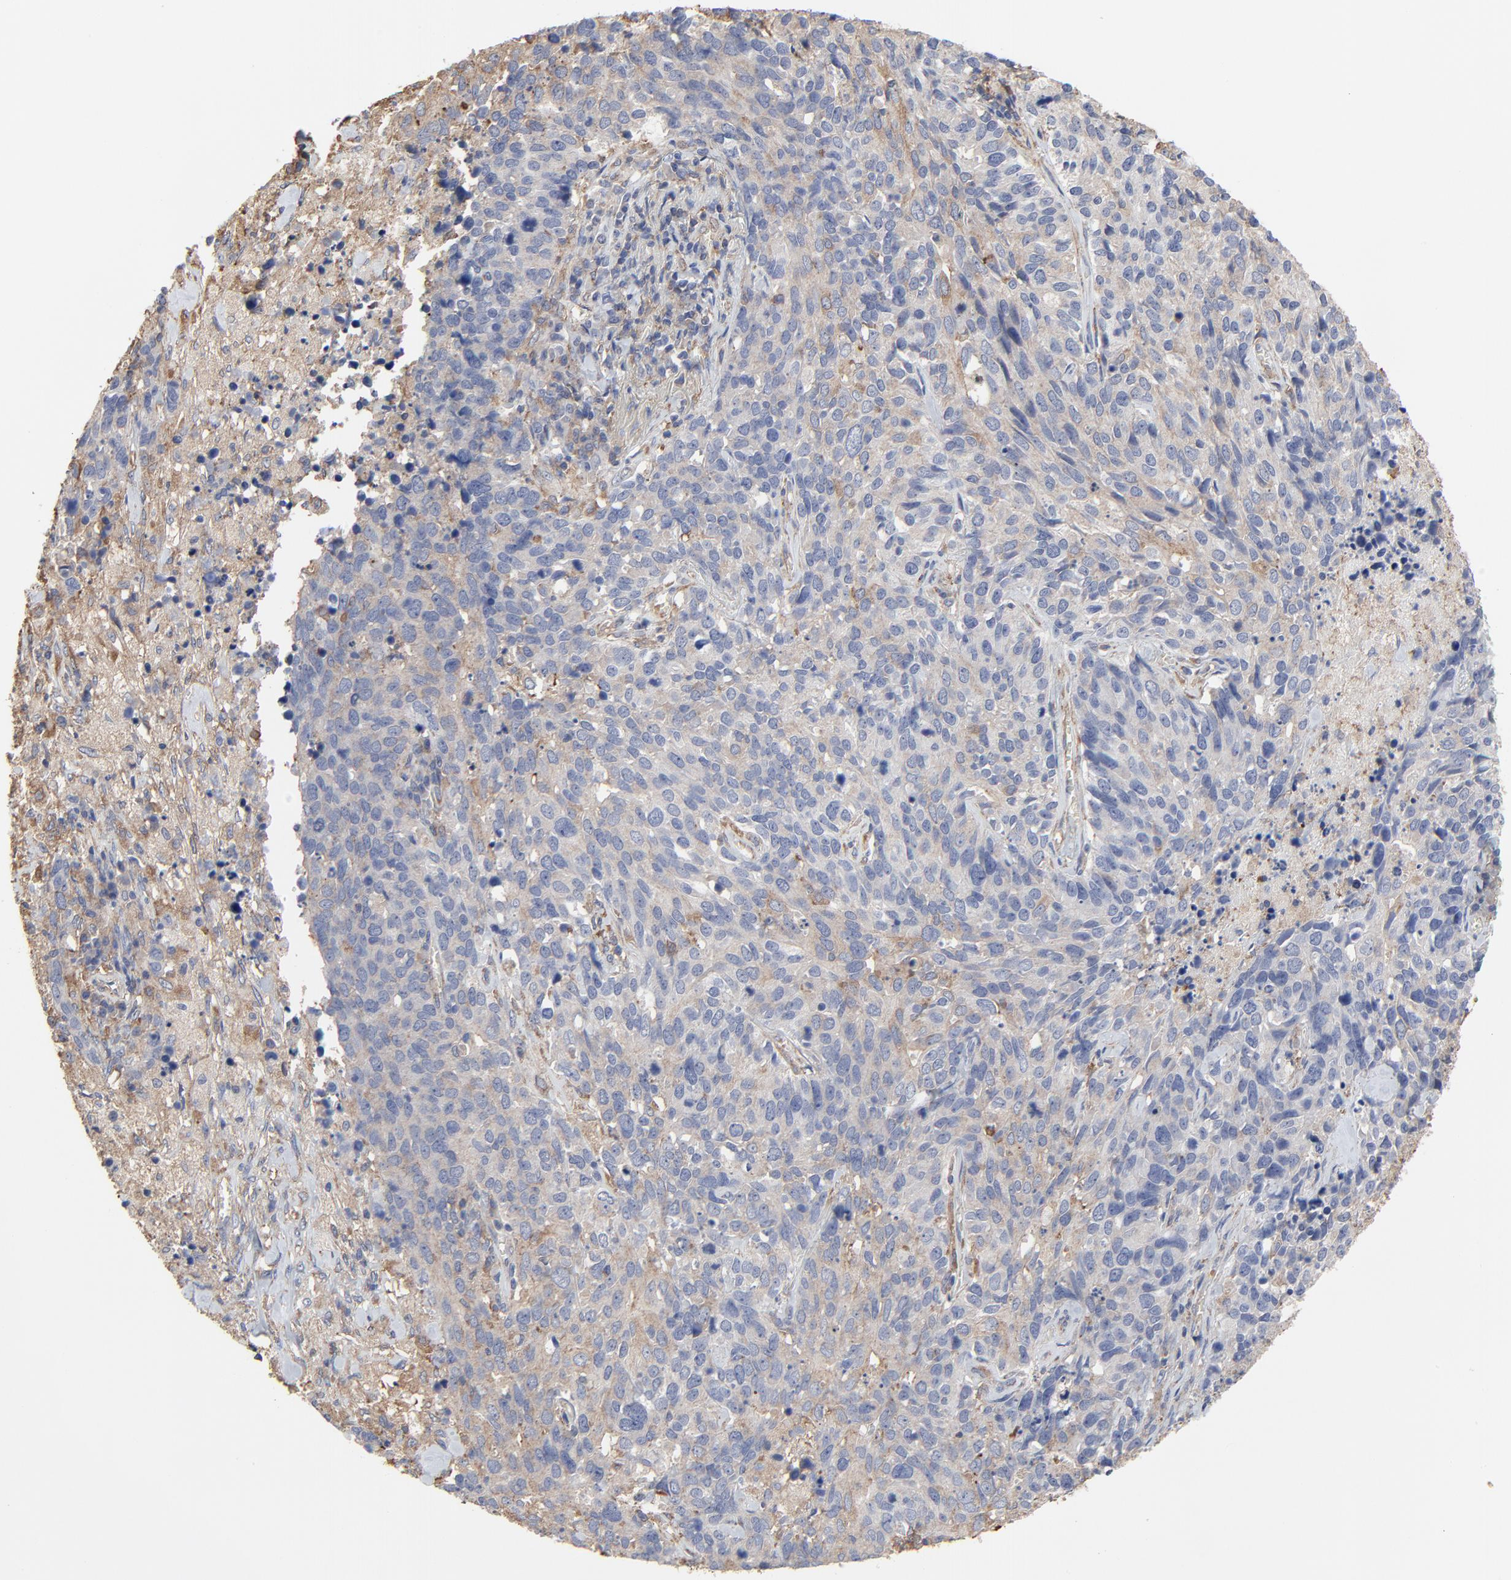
{"staining": {"intensity": "weak", "quantity": "25%-75%", "location": "cytoplasmic/membranous"}, "tissue": "lung cancer", "cell_type": "Tumor cells", "image_type": "cancer", "snomed": [{"axis": "morphology", "description": "Neoplasm, malignant, NOS"}, {"axis": "topography", "description": "Lung"}], "caption": "An image showing weak cytoplasmic/membranous staining in about 25%-75% of tumor cells in lung cancer, as visualized by brown immunohistochemical staining.", "gene": "NXF3", "patient": {"sex": "female", "age": 76}}